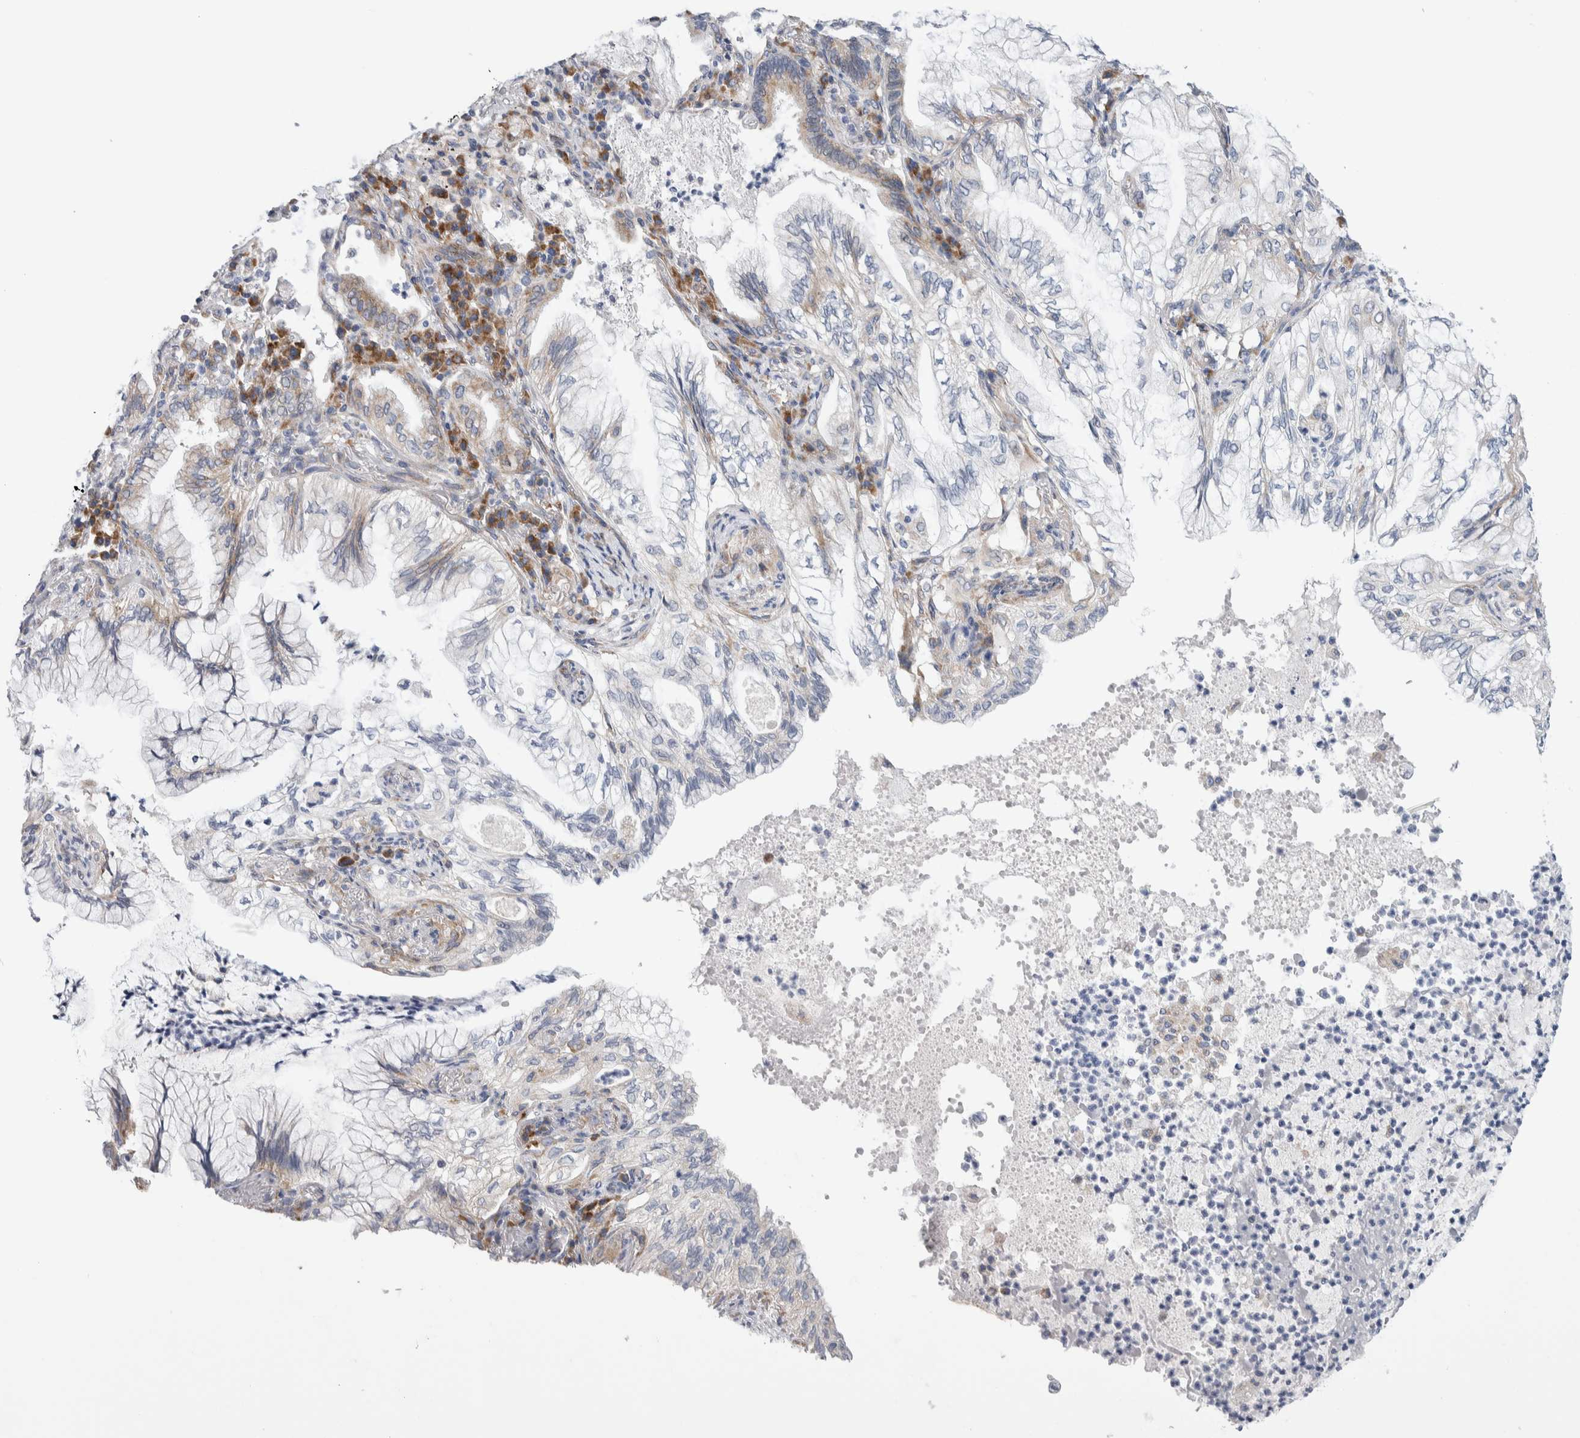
{"staining": {"intensity": "weak", "quantity": "25%-75%", "location": "cytoplasmic/membranous"}, "tissue": "lung cancer", "cell_type": "Tumor cells", "image_type": "cancer", "snomed": [{"axis": "morphology", "description": "Adenocarcinoma, NOS"}, {"axis": "topography", "description": "Lung"}], "caption": "Human lung cancer (adenocarcinoma) stained with a protein marker exhibits weak staining in tumor cells.", "gene": "RACK1", "patient": {"sex": "female", "age": 70}}